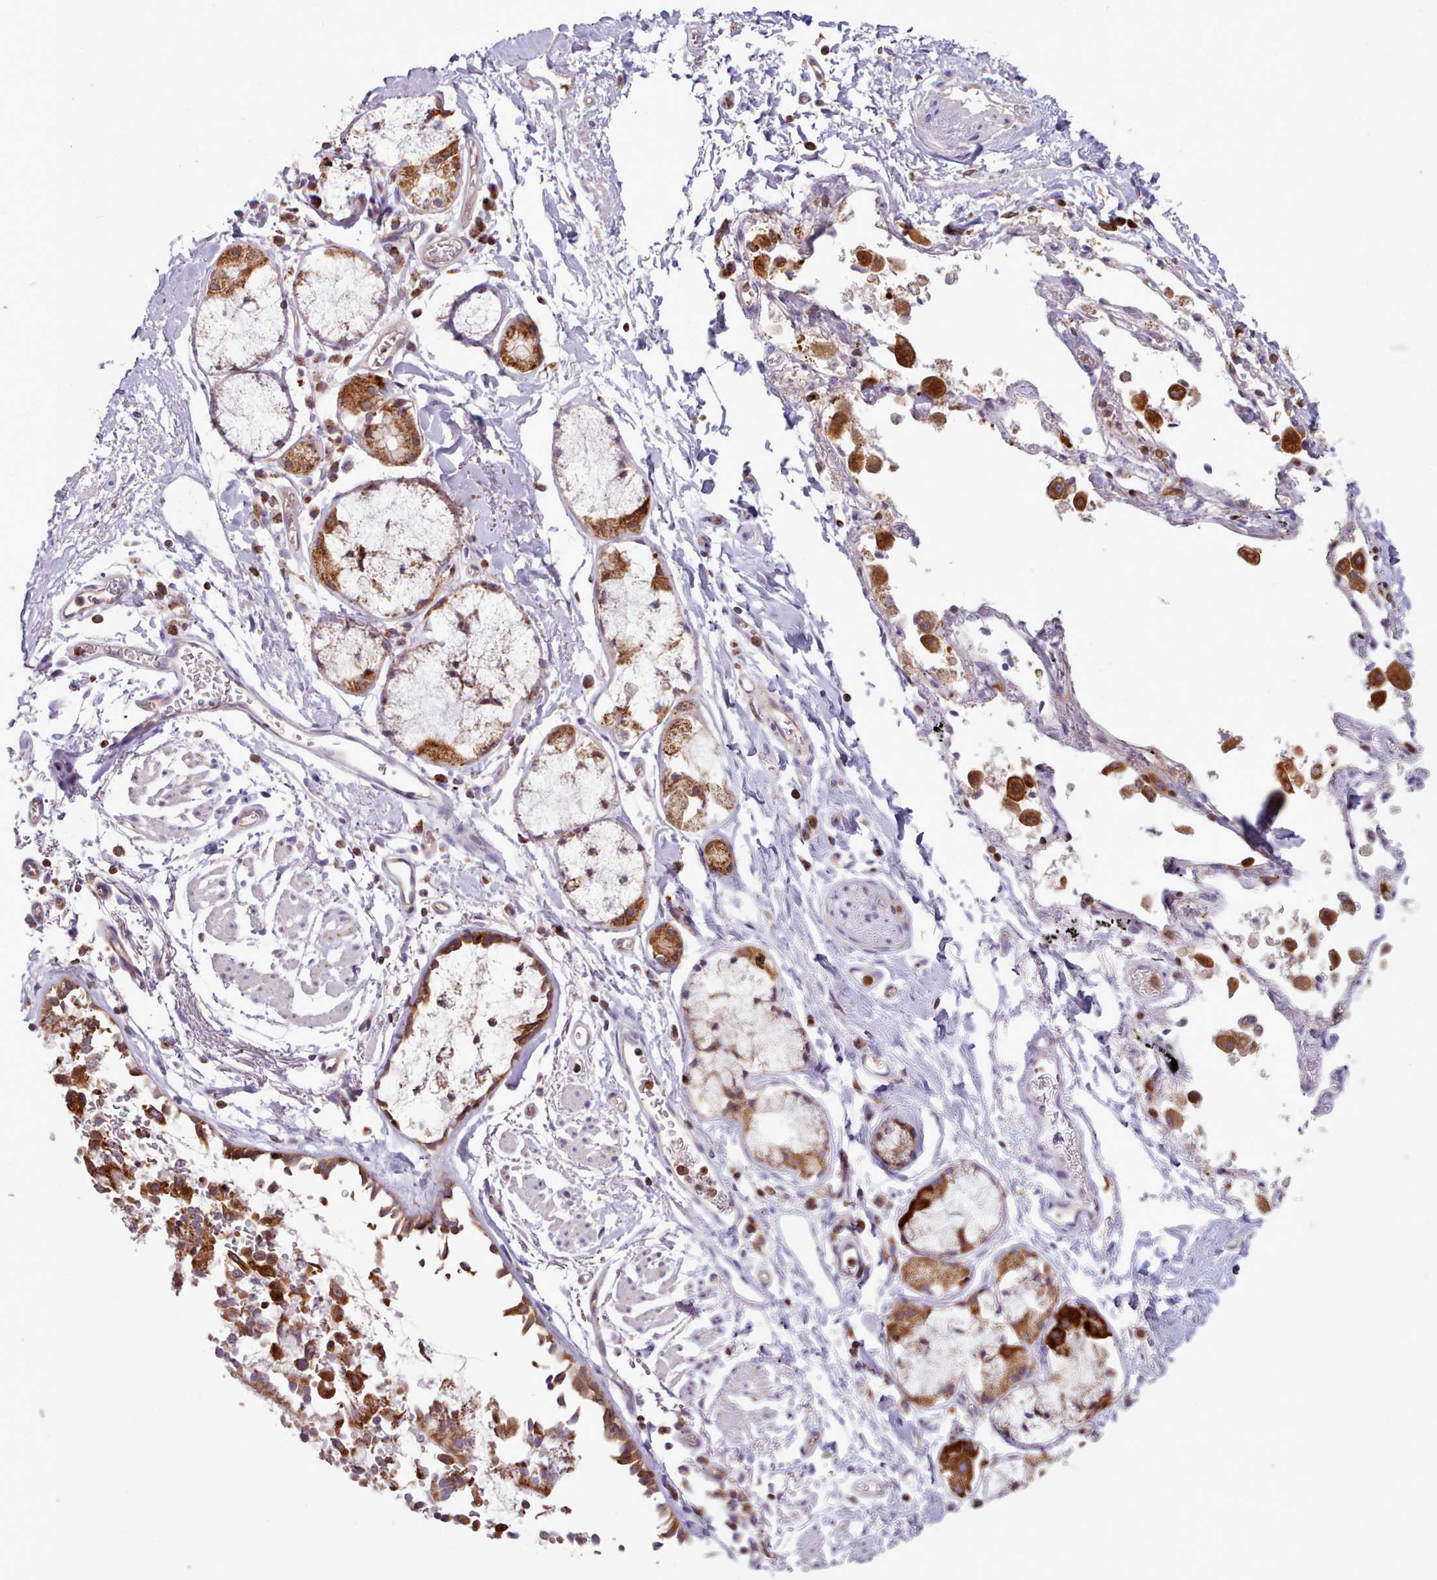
{"staining": {"intensity": "negative", "quantity": "none", "location": "none"}, "tissue": "soft tissue", "cell_type": "Fibroblasts", "image_type": "normal", "snomed": [{"axis": "morphology", "description": "Normal tissue, NOS"}, {"axis": "topography", "description": "Cartilage tissue"}], "caption": "There is no significant expression in fibroblasts of soft tissue. Nuclei are stained in blue.", "gene": "CRYBG1", "patient": {"sex": "male", "age": 73}}